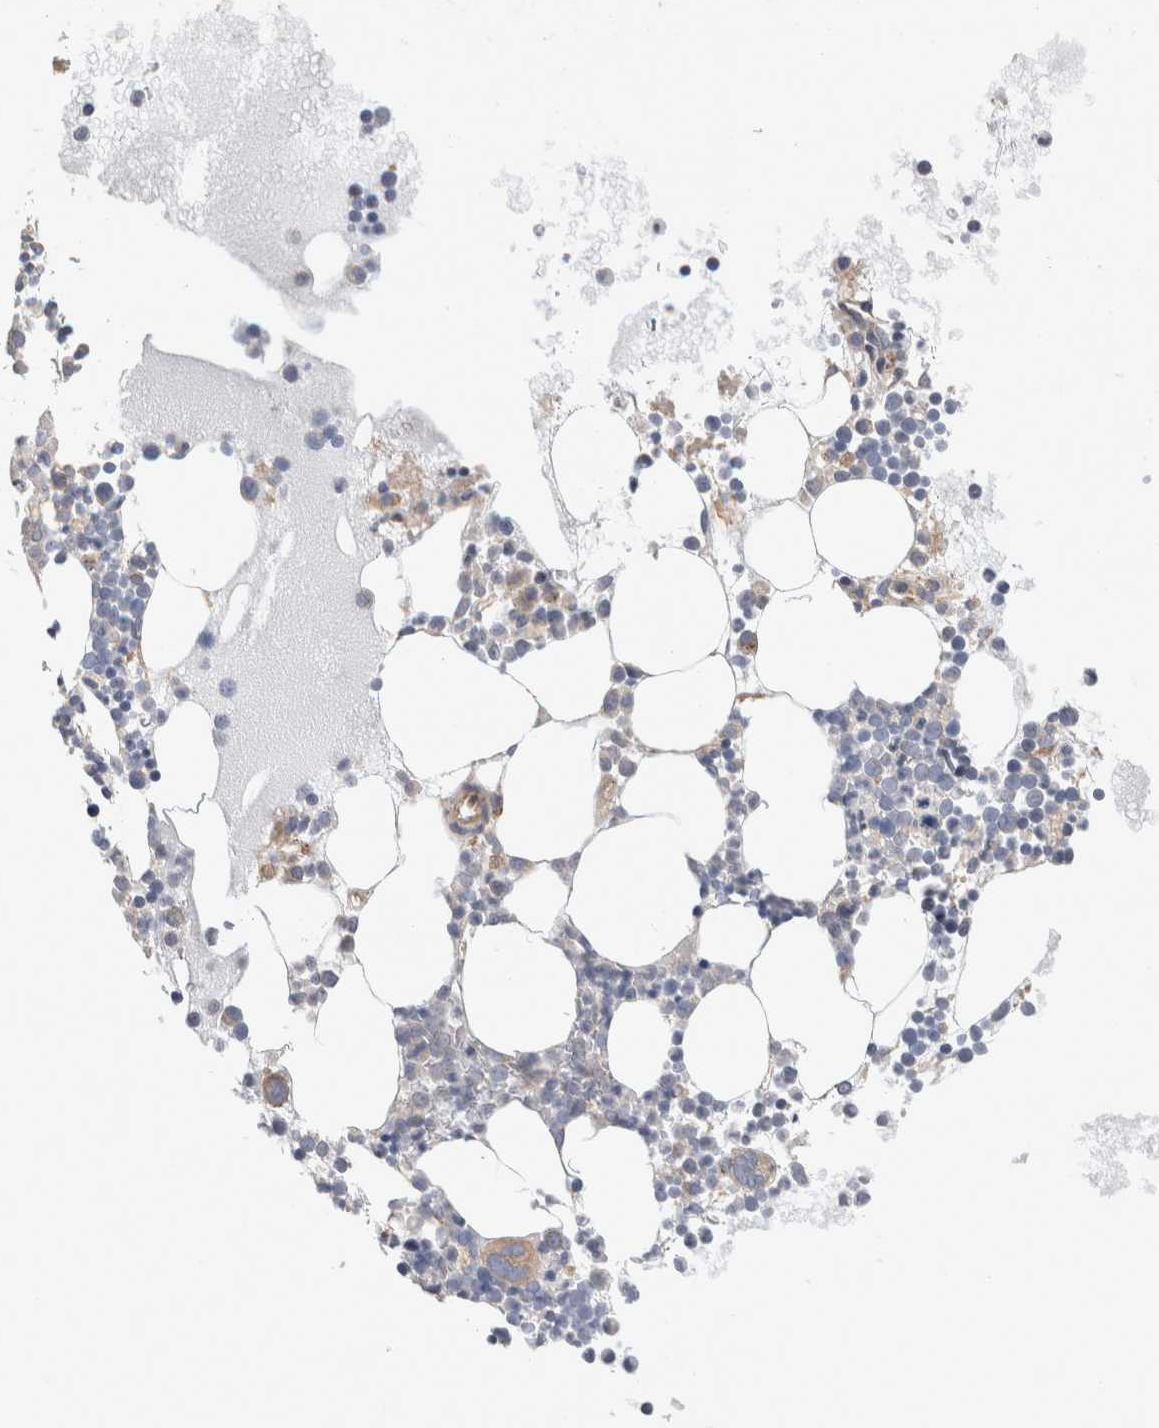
{"staining": {"intensity": "weak", "quantity": "<25%", "location": "cytoplasmic/membranous"}, "tissue": "bone marrow", "cell_type": "Hematopoietic cells", "image_type": "normal", "snomed": [{"axis": "morphology", "description": "Normal tissue, NOS"}, {"axis": "morphology", "description": "Inflammation, NOS"}, {"axis": "topography", "description": "Bone marrow"}], "caption": "IHC image of benign bone marrow: bone marrow stained with DAB reveals no significant protein expression in hematopoietic cells. (Brightfield microscopy of DAB immunohistochemistry at high magnification).", "gene": "TRMT9B", "patient": {"sex": "female", "age": 45}}